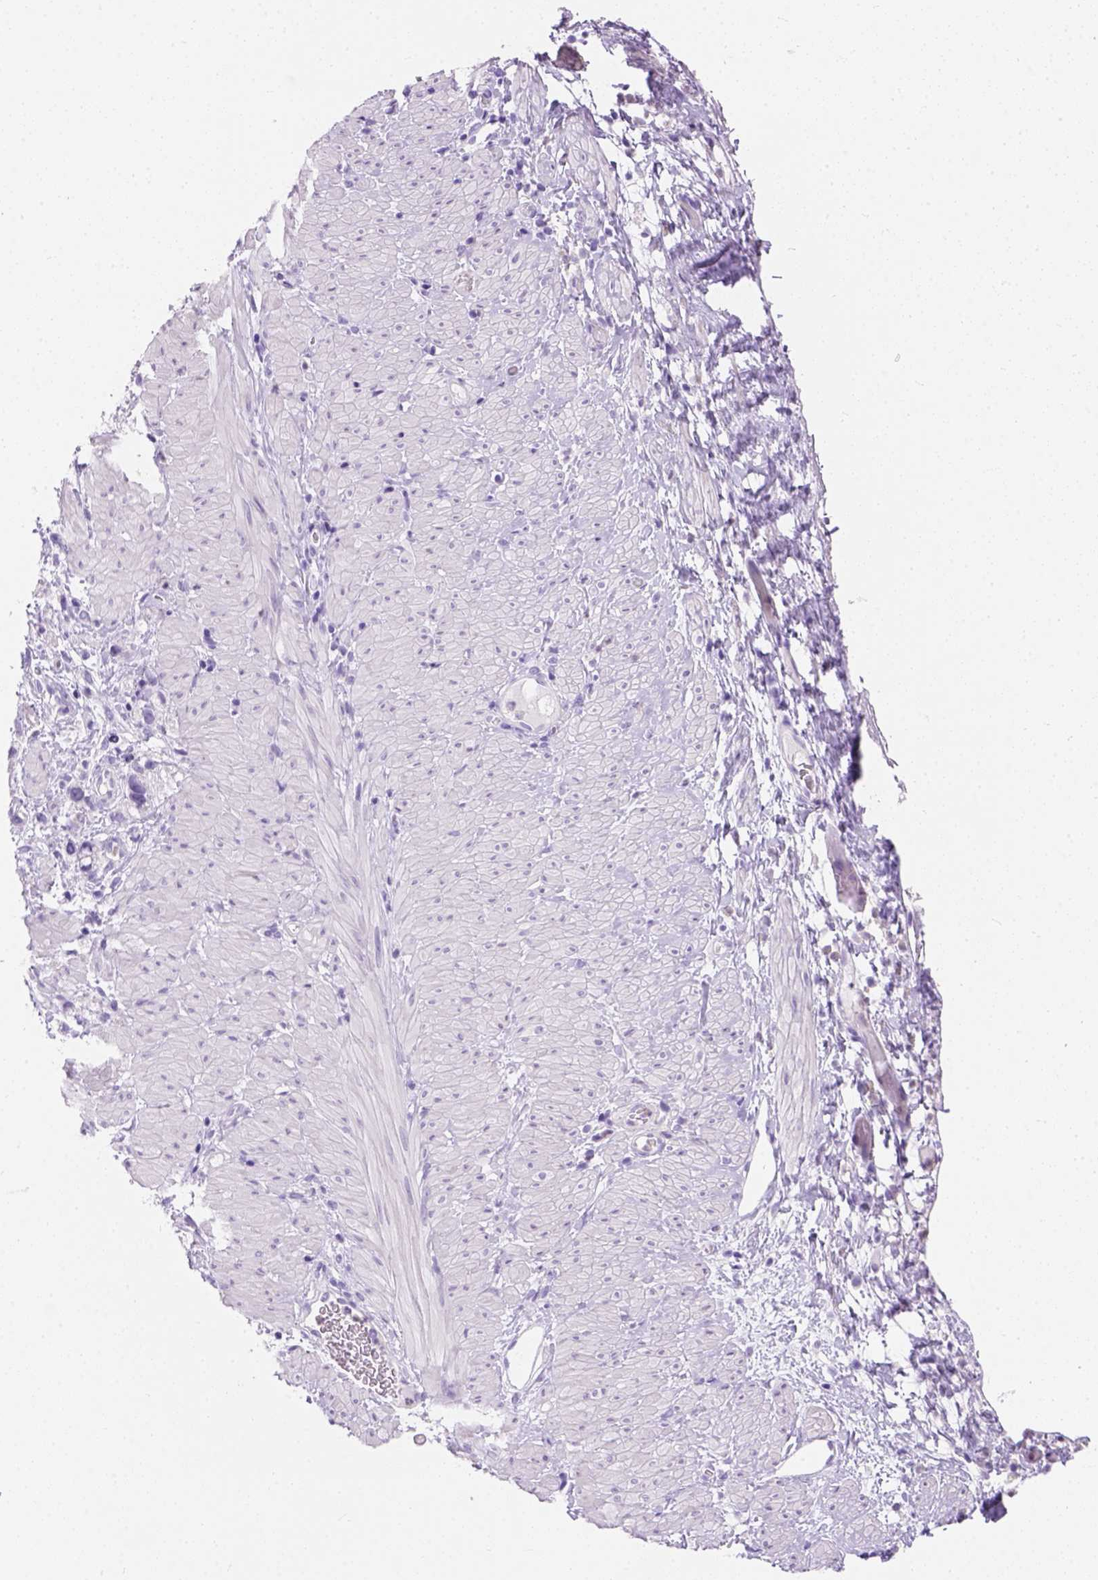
{"staining": {"intensity": "negative", "quantity": "none", "location": "none"}, "tissue": "stomach cancer", "cell_type": "Tumor cells", "image_type": "cancer", "snomed": [{"axis": "morphology", "description": "Adenocarcinoma, NOS"}, {"axis": "topography", "description": "Stomach"}], "caption": "A high-resolution photomicrograph shows IHC staining of stomach adenocarcinoma, which demonstrates no significant positivity in tumor cells. (DAB (3,3'-diaminobenzidine) immunohistochemistry (IHC), high magnification).", "gene": "TMEM38A", "patient": {"sex": "female", "age": 59}}